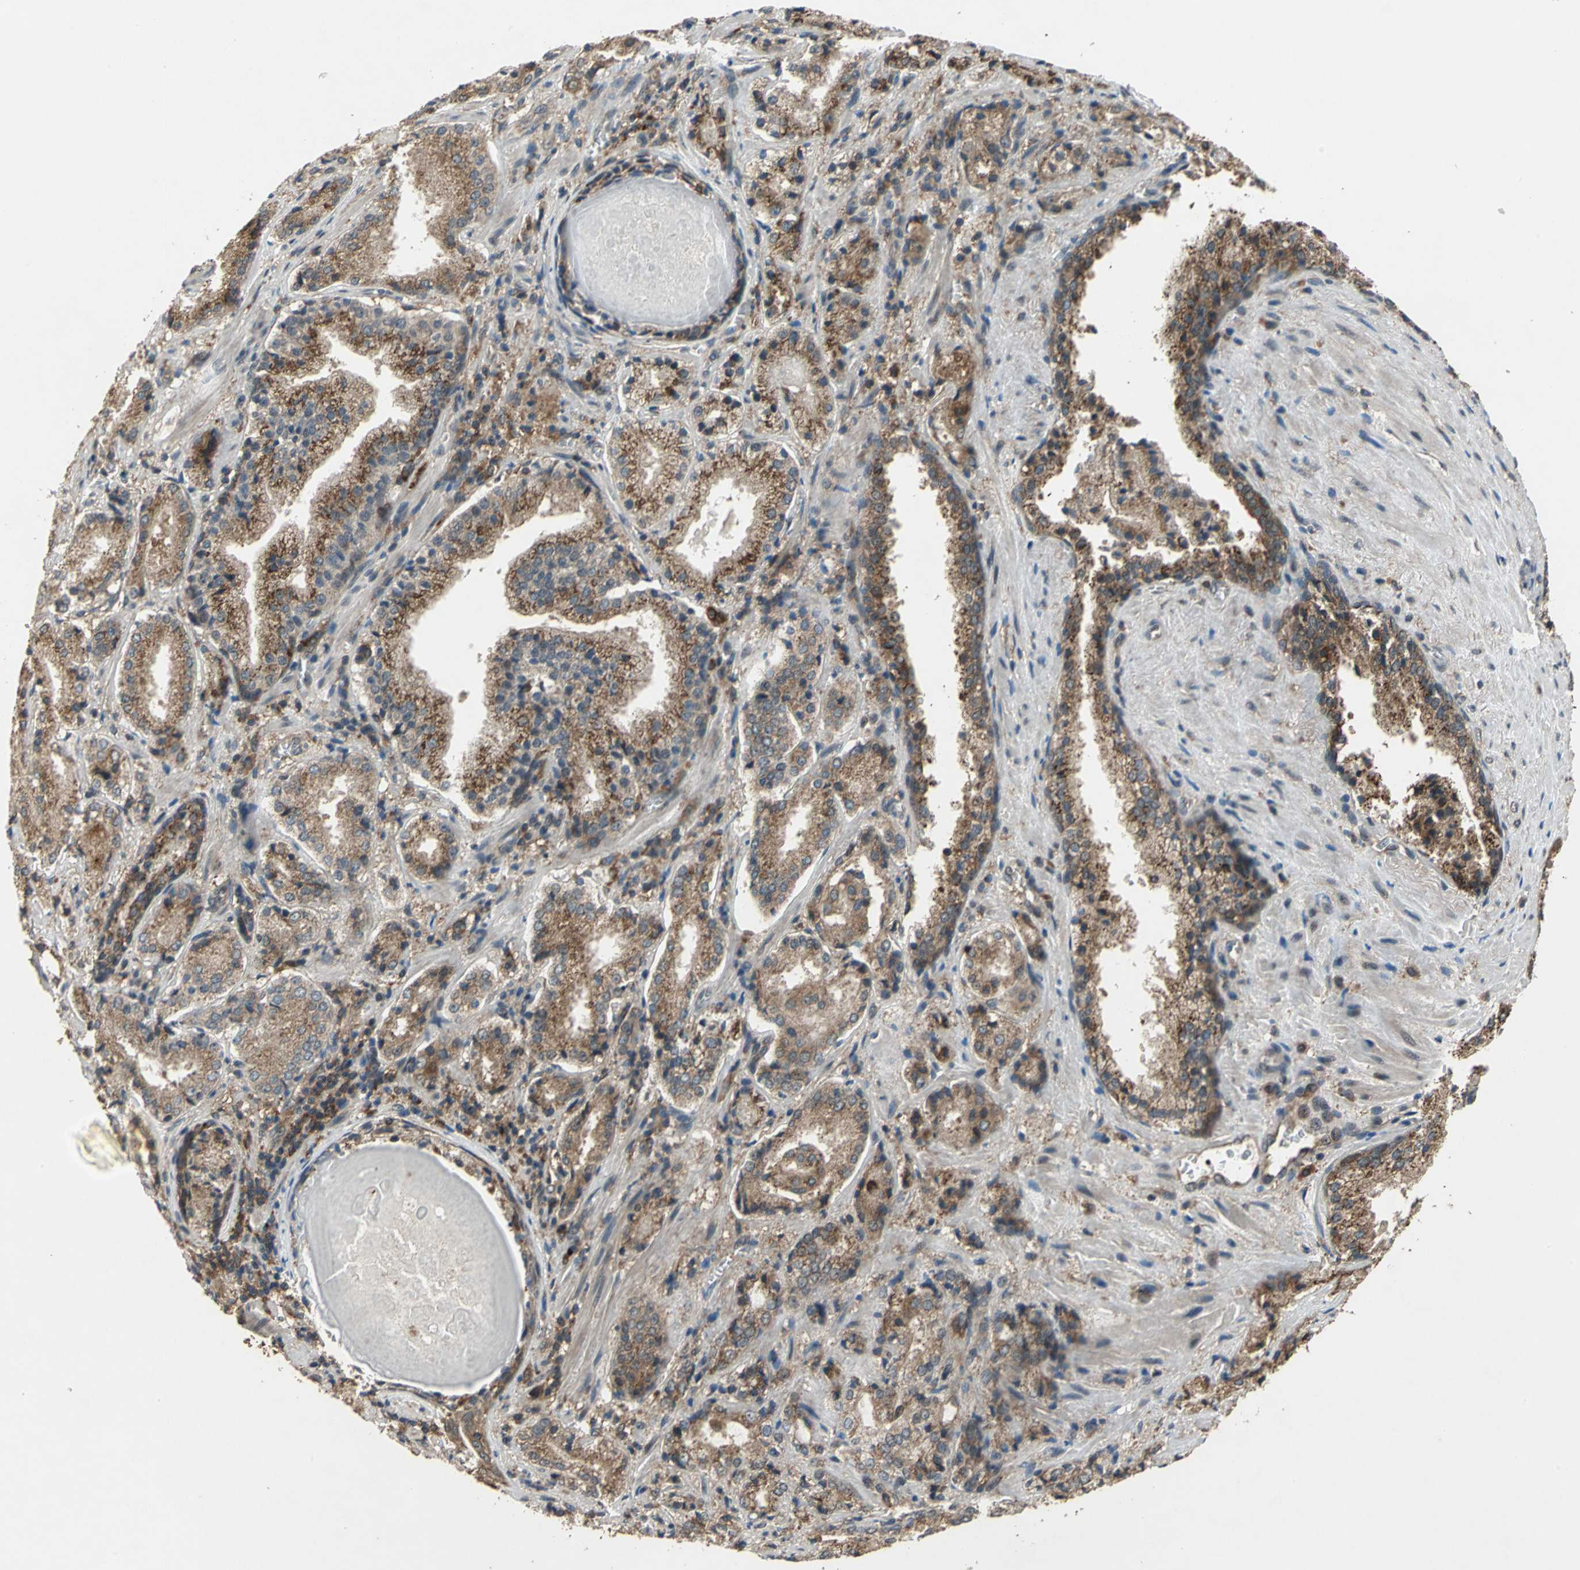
{"staining": {"intensity": "moderate", "quantity": ">75%", "location": "cytoplasmic/membranous"}, "tissue": "prostate cancer", "cell_type": "Tumor cells", "image_type": "cancer", "snomed": [{"axis": "morphology", "description": "Adenocarcinoma, High grade"}, {"axis": "topography", "description": "Prostate"}], "caption": "Moderate cytoplasmic/membranous protein staining is seen in approximately >75% of tumor cells in prostate high-grade adenocarcinoma.", "gene": "NFKBIE", "patient": {"sex": "male", "age": 58}}